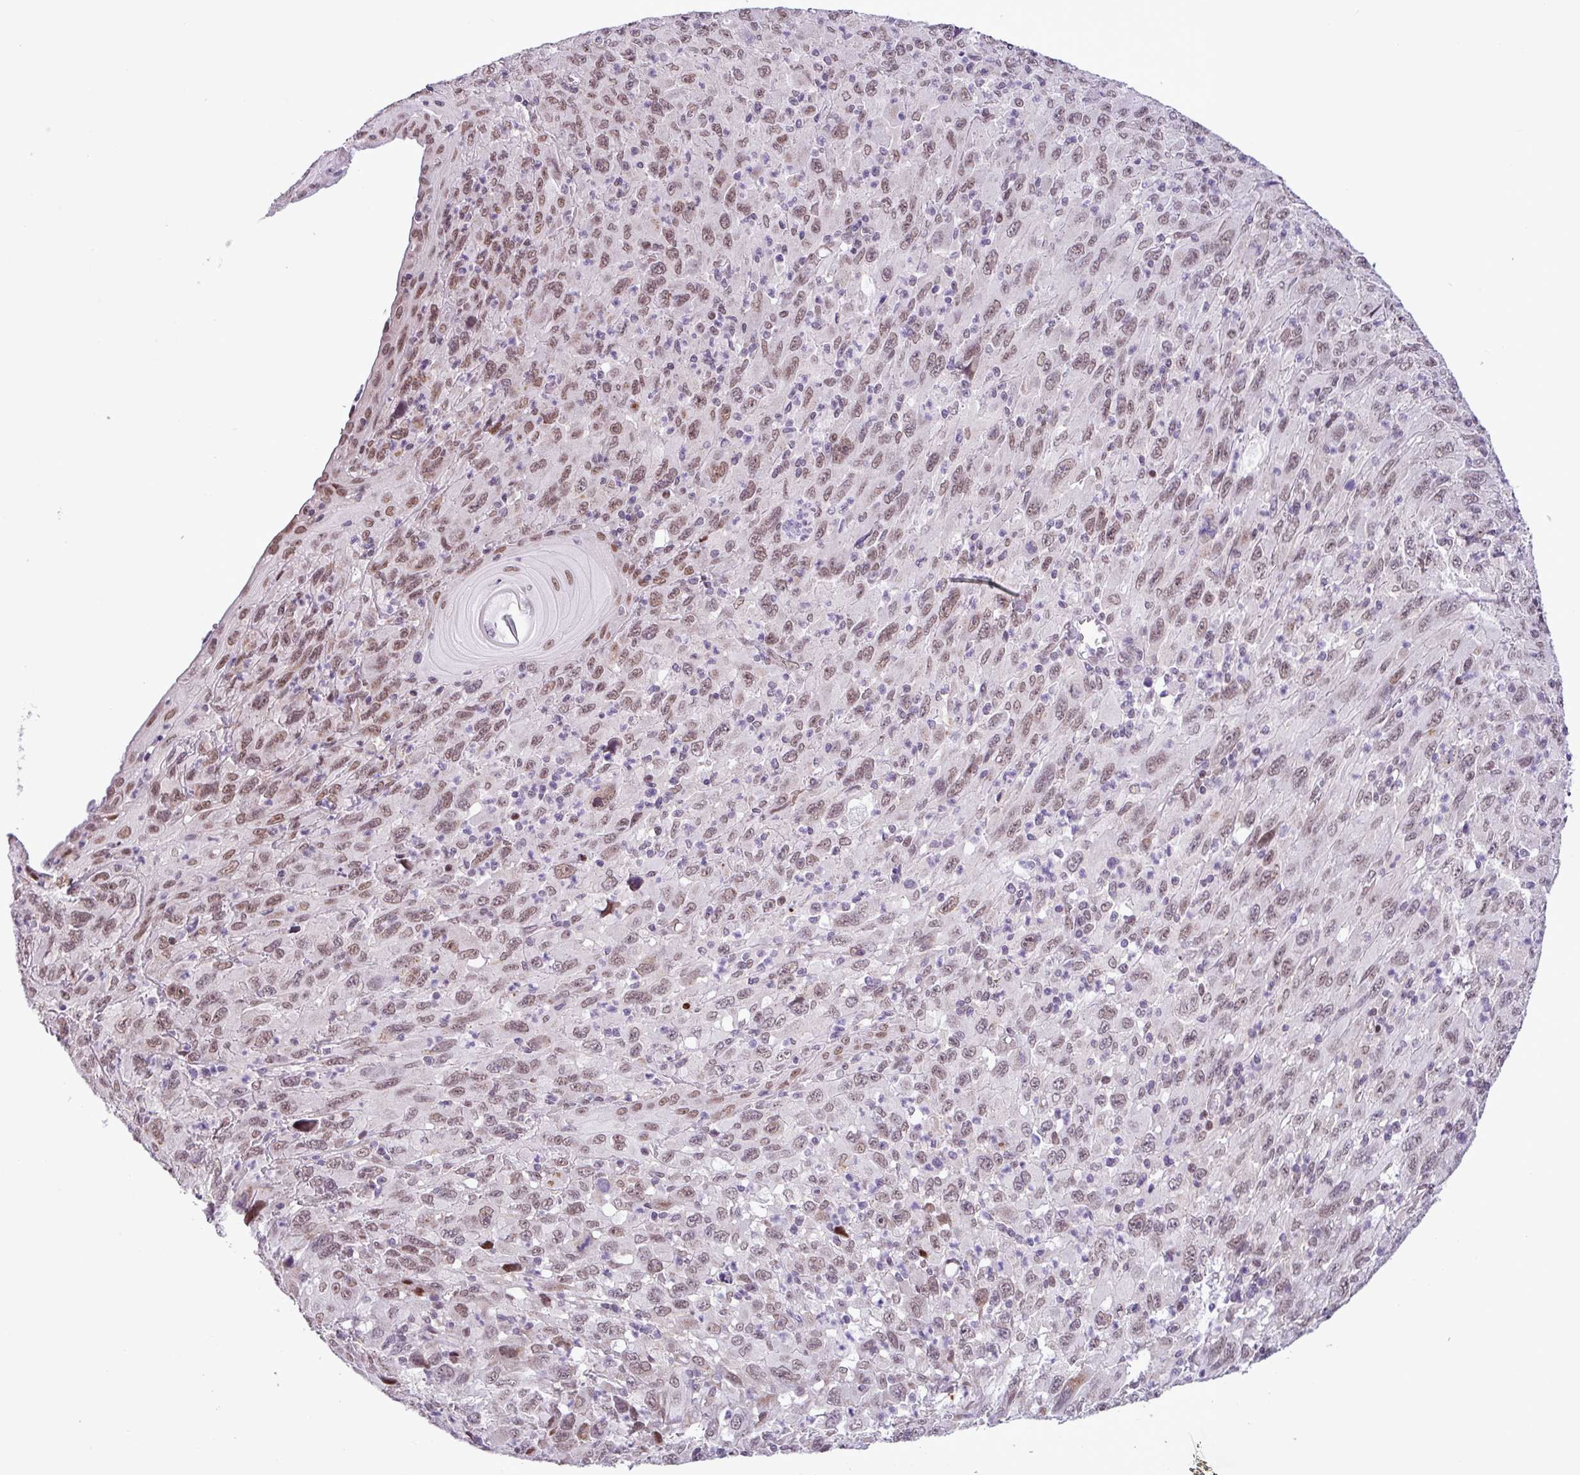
{"staining": {"intensity": "moderate", "quantity": ">75%", "location": "nuclear"}, "tissue": "melanoma", "cell_type": "Tumor cells", "image_type": "cancer", "snomed": [{"axis": "morphology", "description": "Malignant melanoma, Metastatic site"}, {"axis": "topography", "description": "Skin"}], "caption": "The immunohistochemical stain shows moderate nuclear positivity in tumor cells of malignant melanoma (metastatic site) tissue. (Brightfield microscopy of DAB IHC at high magnification).", "gene": "ZNF354A", "patient": {"sex": "female", "age": 56}}